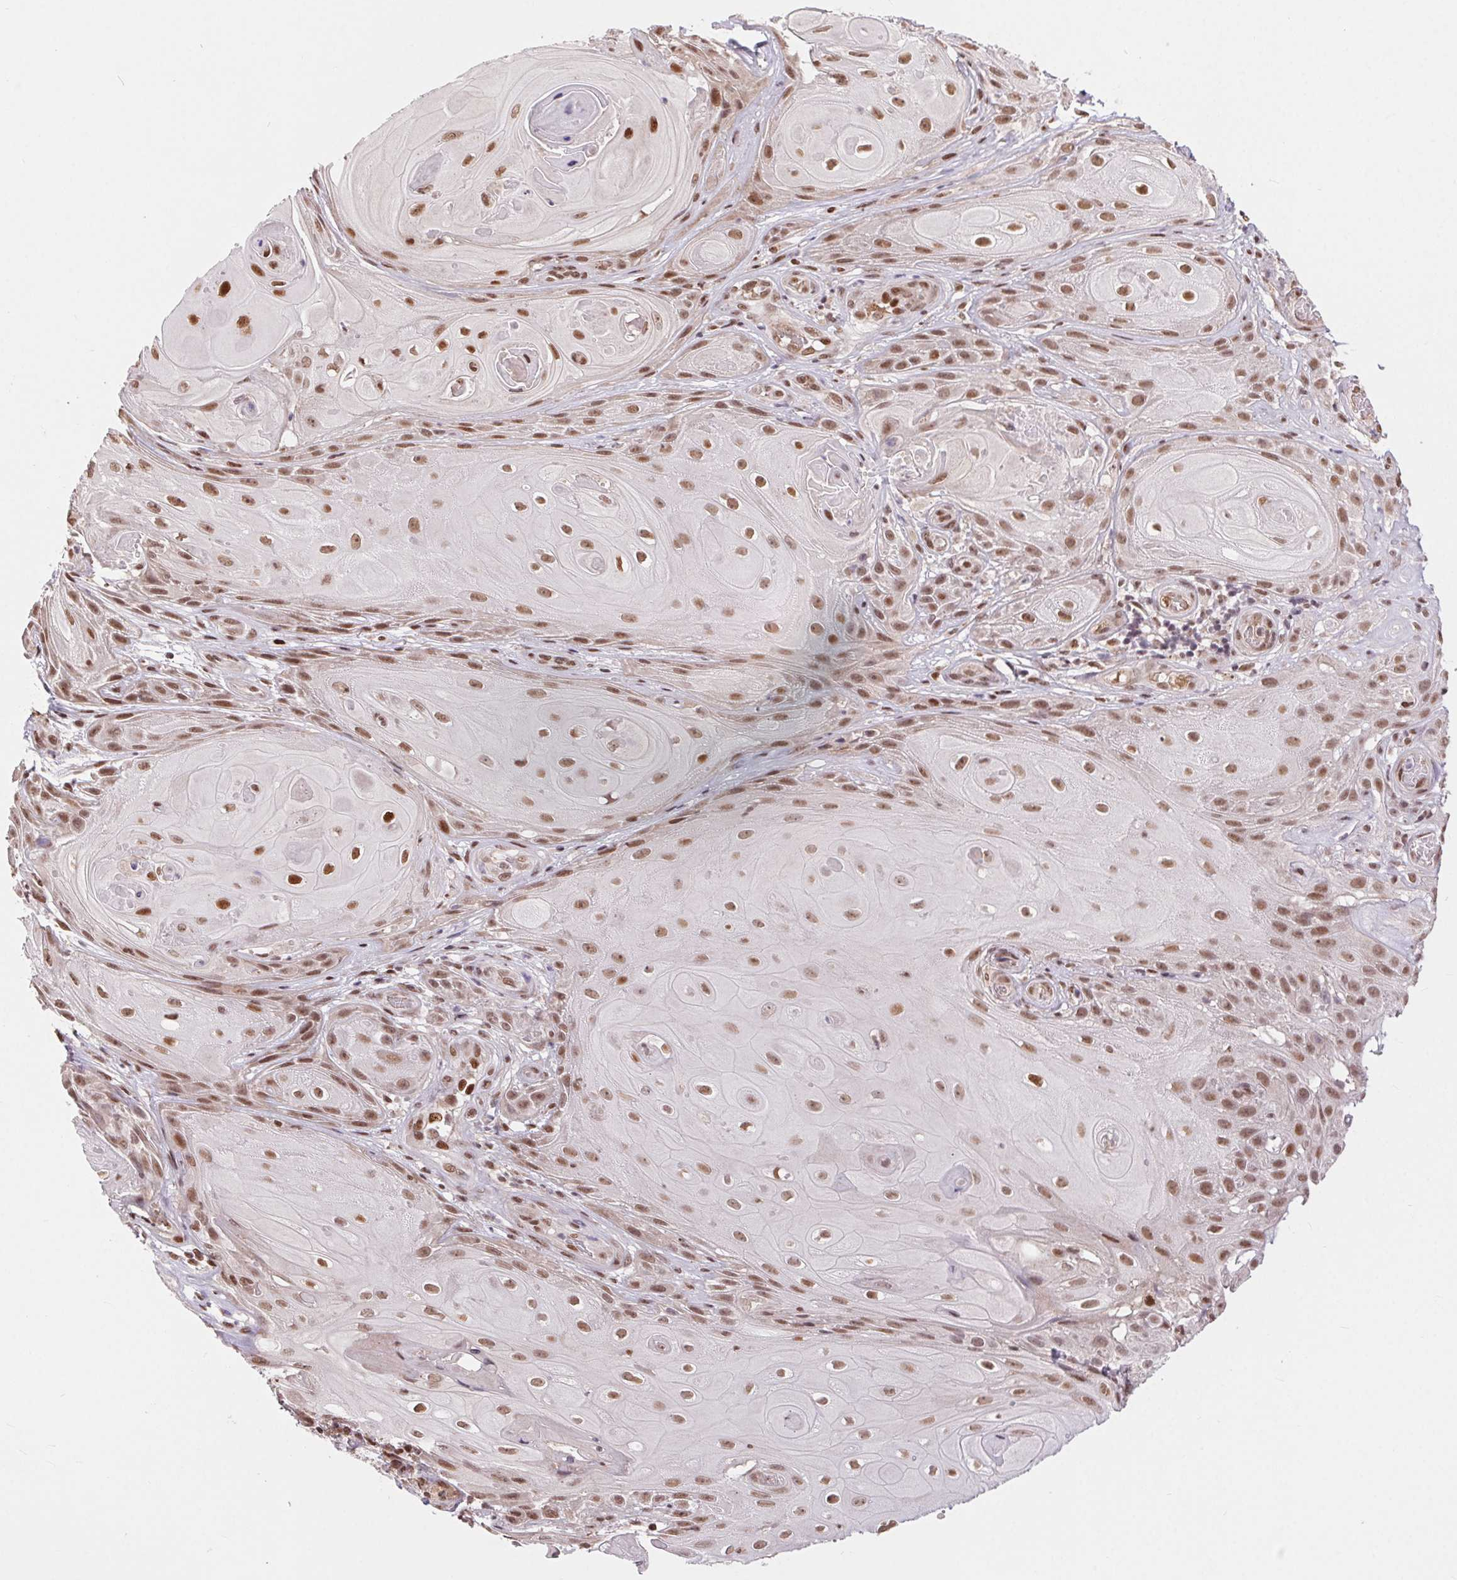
{"staining": {"intensity": "moderate", "quantity": ">75%", "location": "nuclear"}, "tissue": "skin cancer", "cell_type": "Tumor cells", "image_type": "cancer", "snomed": [{"axis": "morphology", "description": "Squamous cell carcinoma, NOS"}, {"axis": "topography", "description": "Skin"}], "caption": "A photomicrograph showing moderate nuclear expression in approximately >75% of tumor cells in skin cancer (squamous cell carcinoma), as visualized by brown immunohistochemical staining.", "gene": "RAD23A", "patient": {"sex": "male", "age": 62}}